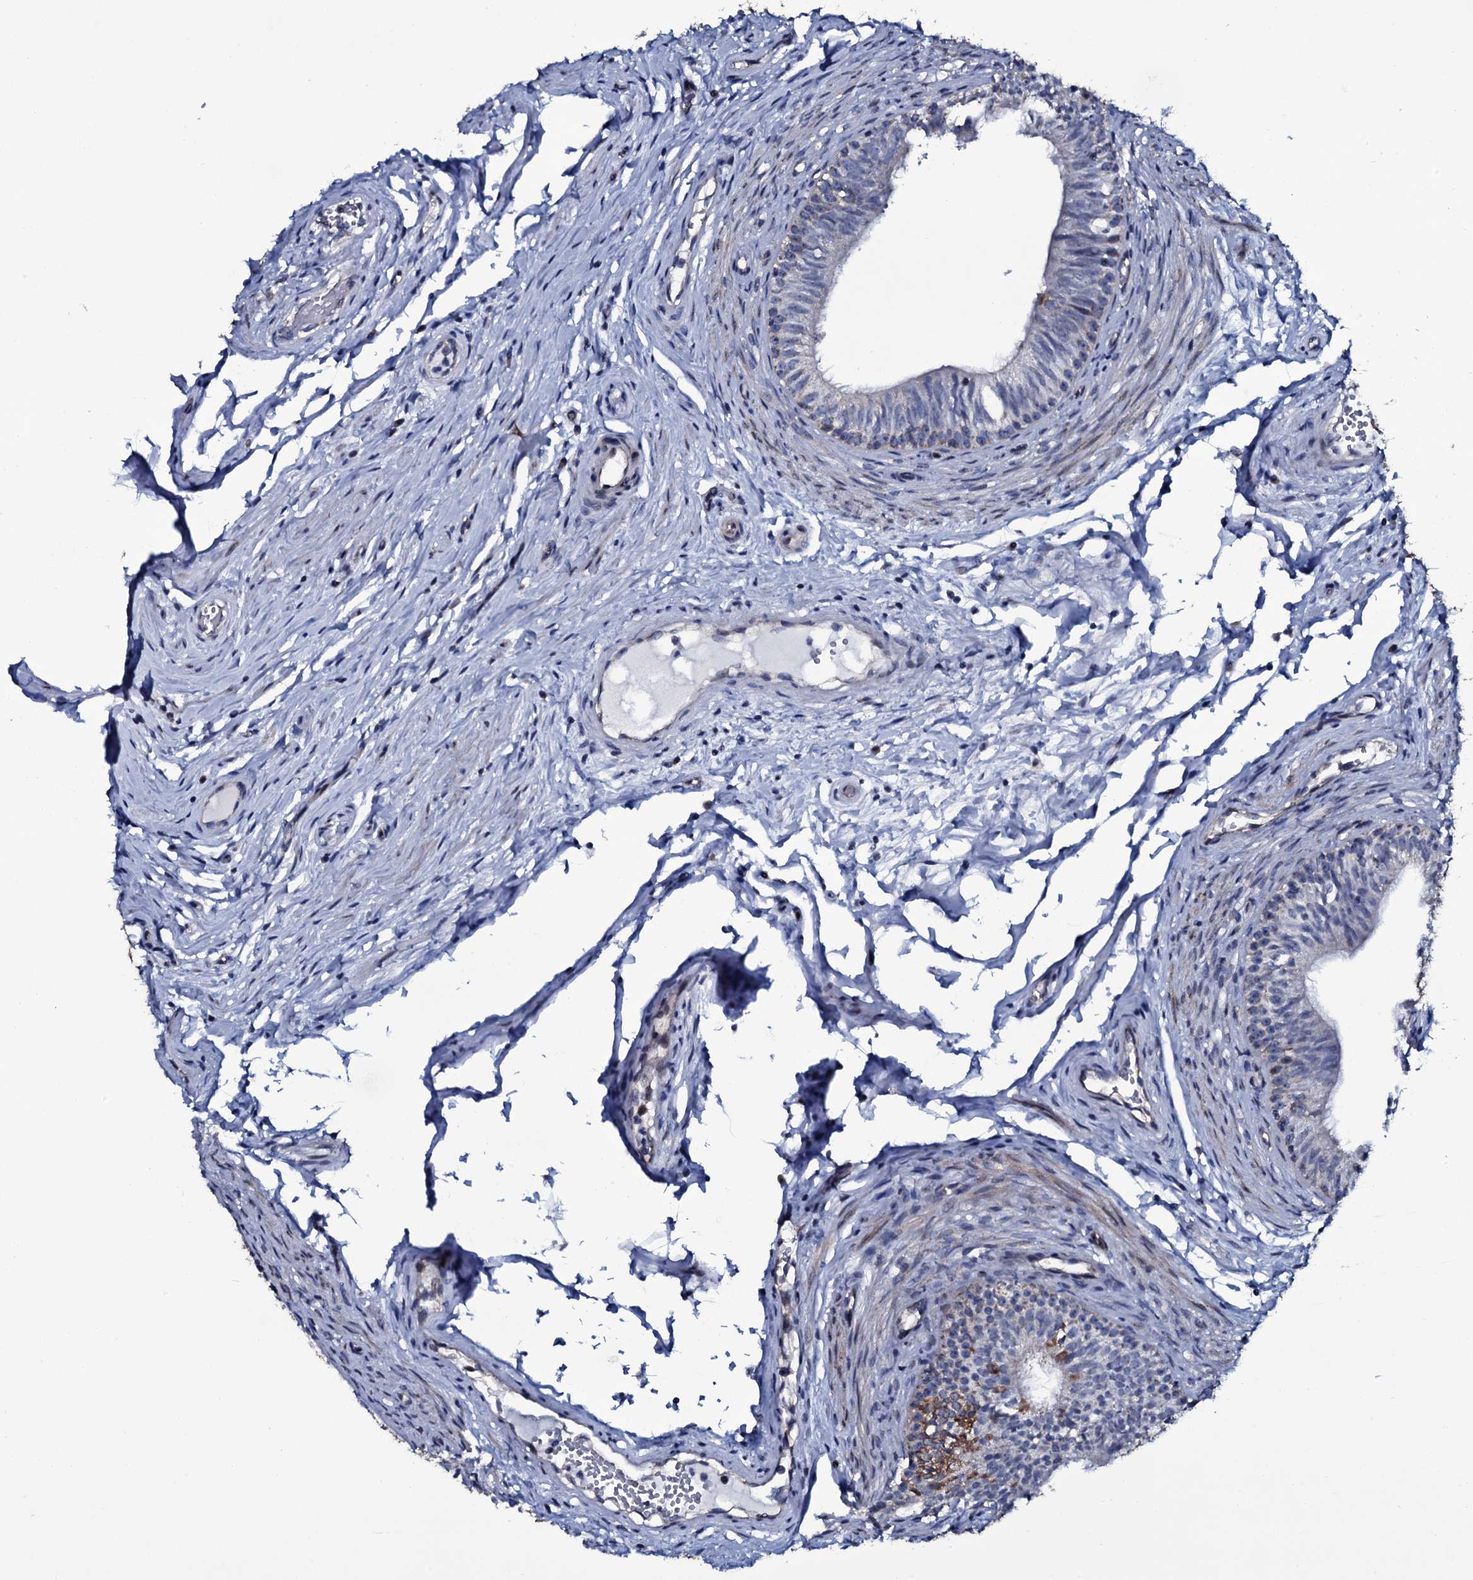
{"staining": {"intensity": "strong", "quantity": "25%-75%", "location": "cytoplasmic/membranous"}, "tissue": "epididymis", "cell_type": "Glandular cells", "image_type": "normal", "snomed": [{"axis": "morphology", "description": "Normal tissue, NOS"}, {"axis": "topography", "description": "Epididymis, spermatic cord, NOS"}], "caption": "This is a histology image of IHC staining of unremarkable epididymis, which shows strong positivity in the cytoplasmic/membranous of glandular cells.", "gene": "WIPF3", "patient": {"sex": "male", "age": 22}}